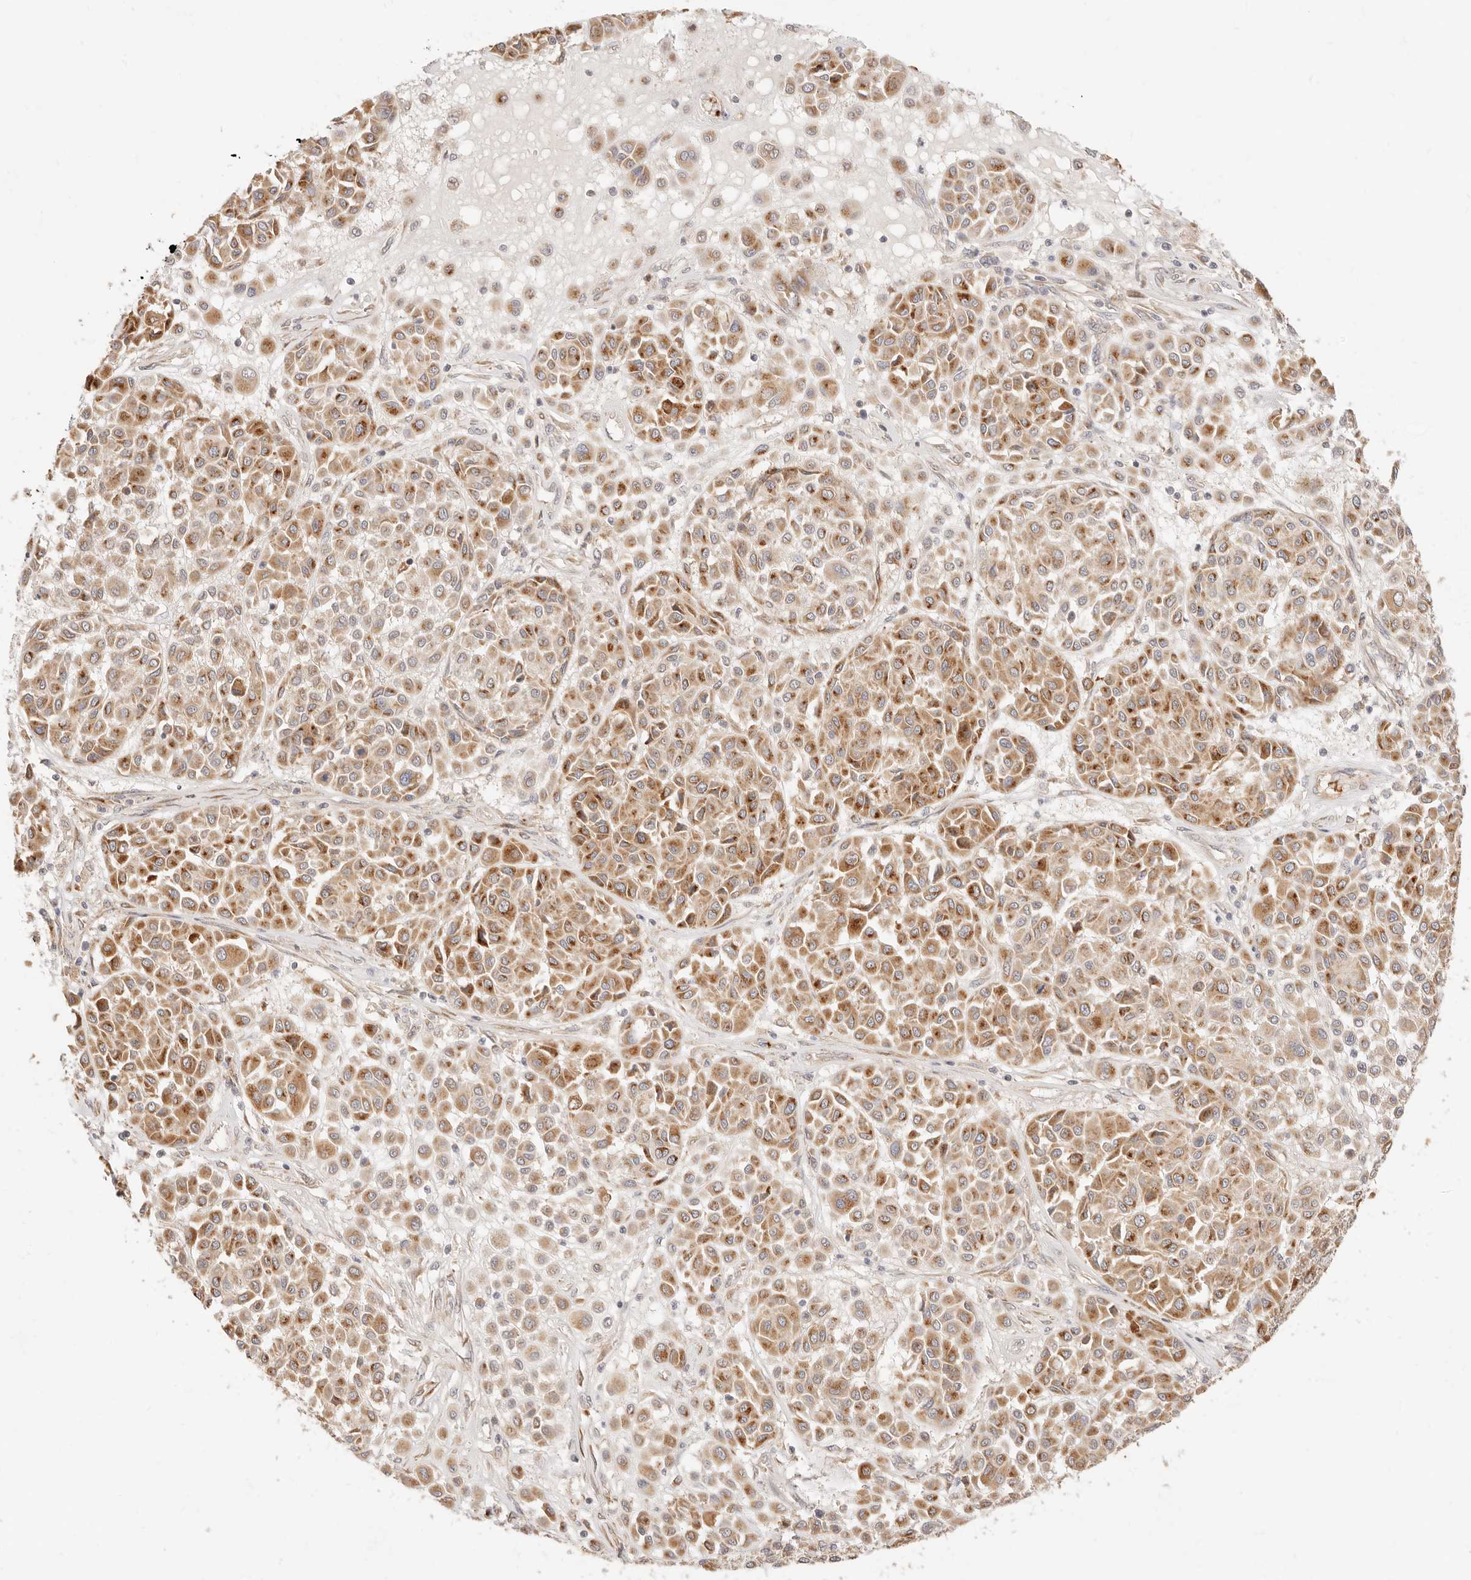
{"staining": {"intensity": "moderate", "quantity": ">75%", "location": "cytoplasmic/membranous"}, "tissue": "melanoma", "cell_type": "Tumor cells", "image_type": "cancer", "snomed": [{"axis": "morphology", "description": "Malignant melanoma, Metastatic site"}, {"axis": "topography", "description": "Soft tissue"}], "caption": "A medium amount of moderate cytoplasmic/membranous positivity is seen in about >75% of tumor cells in malignant melanoma (metastatic site) tissue. (Stains: DAB (3,3'-diaminobenzidine) in brown, nuclei in blue, Microscopy: brightfield microscopy at high magnification).", "gene": "UBXN10", "patient": {"sex": "male", "age": 41}}